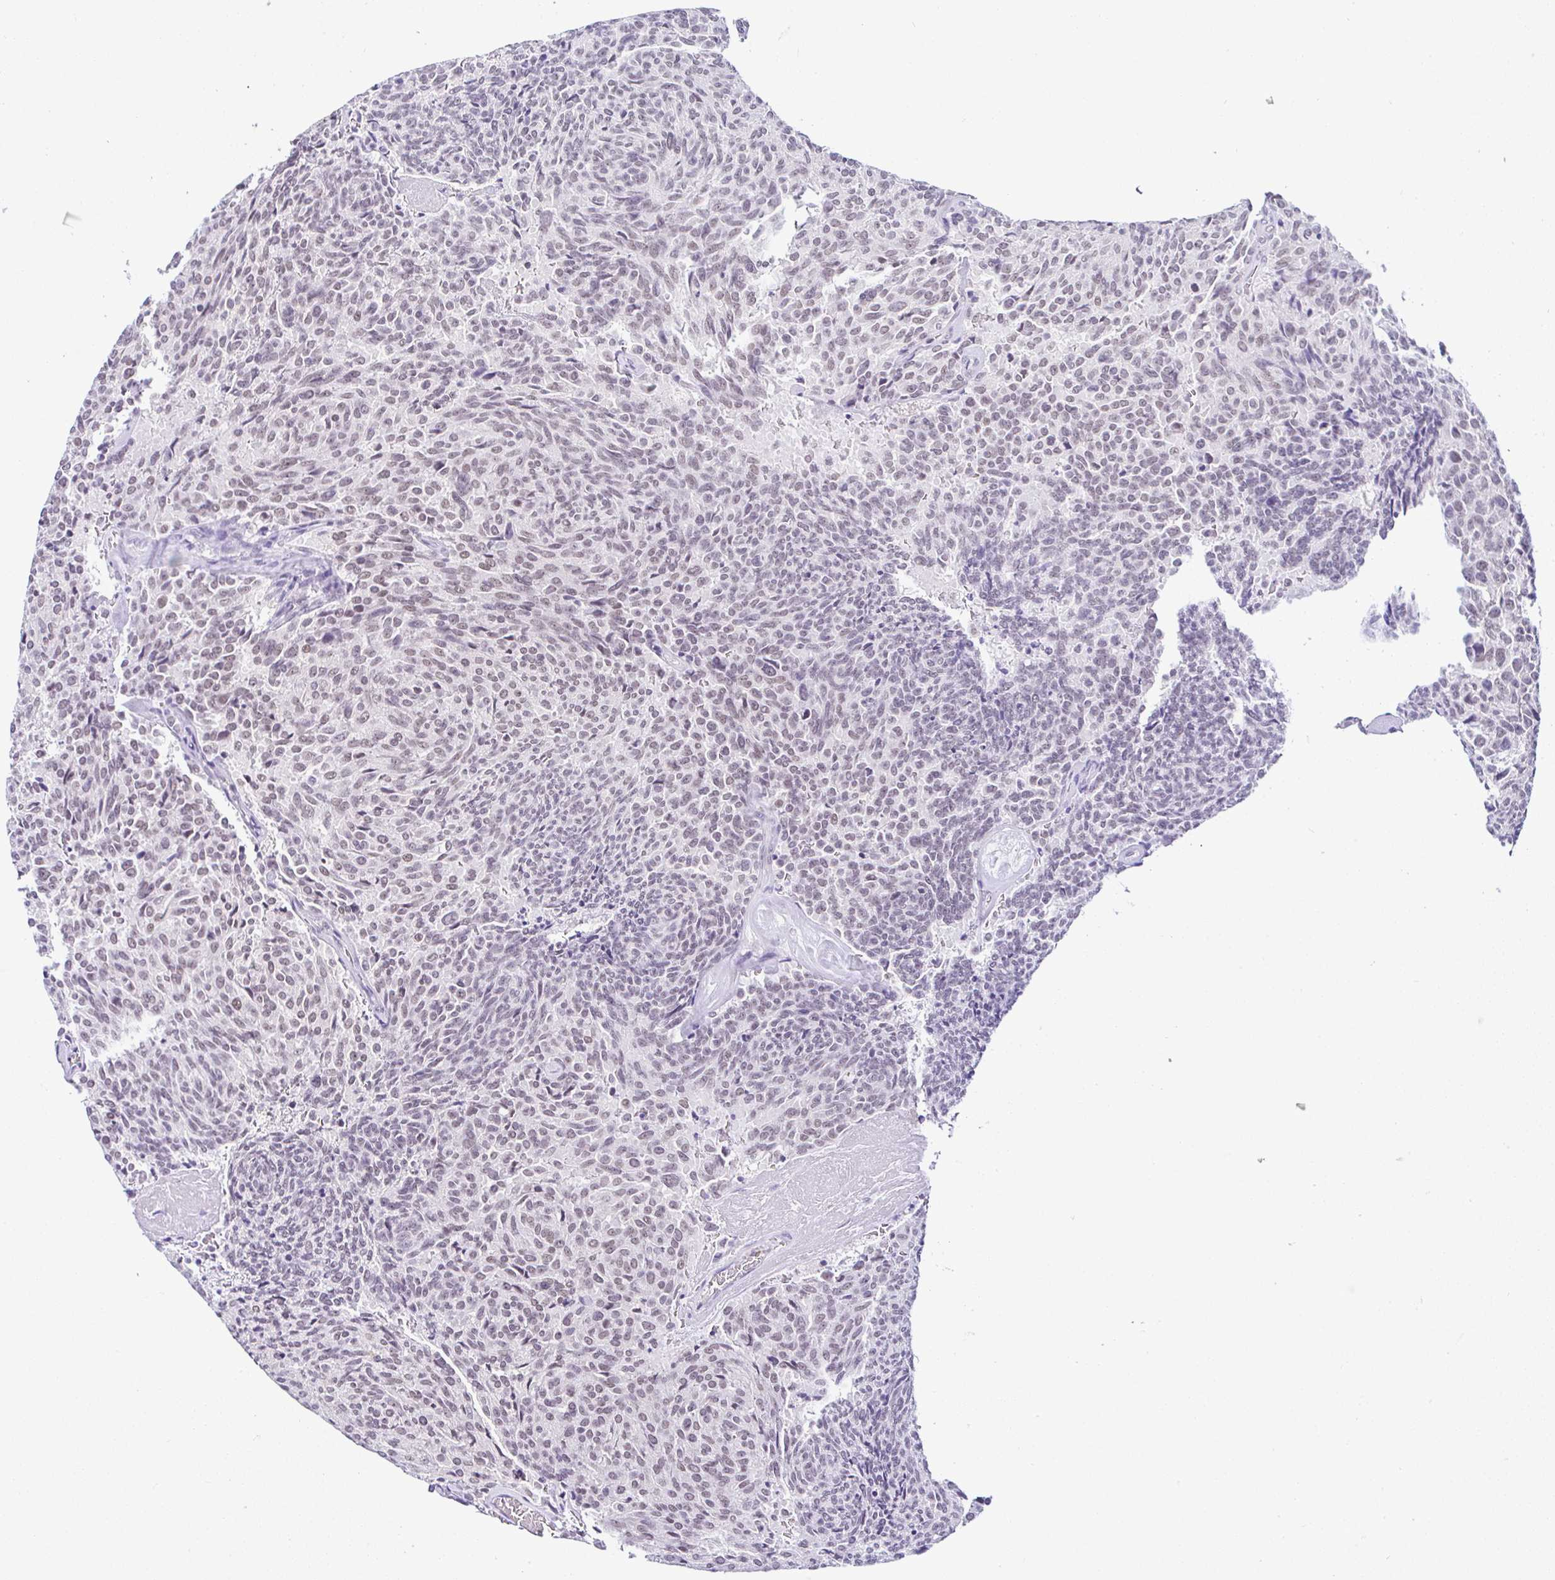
{"staining": {"intensity": "weak", "quantity": "25%-75%", "location": "nuclear"}, "tissue": "carcinoid", "cell_type": "Tumor cells", "image_type": "cancer", "snomed": [{"axis": "morphology", "description": "Carcinoid, malignant, NOS"}, {"axis": "topography", "description": "Pancreas"}], "caption": "Tumor cells show weak nuclear positivity in approximately 25%-75% of cells in malignant carcinoid. (DAB = brown stain, brightfield microscopy at high magnification).", "gene": "PTPN2", "patient": {"sex": "female", "age": 54}}